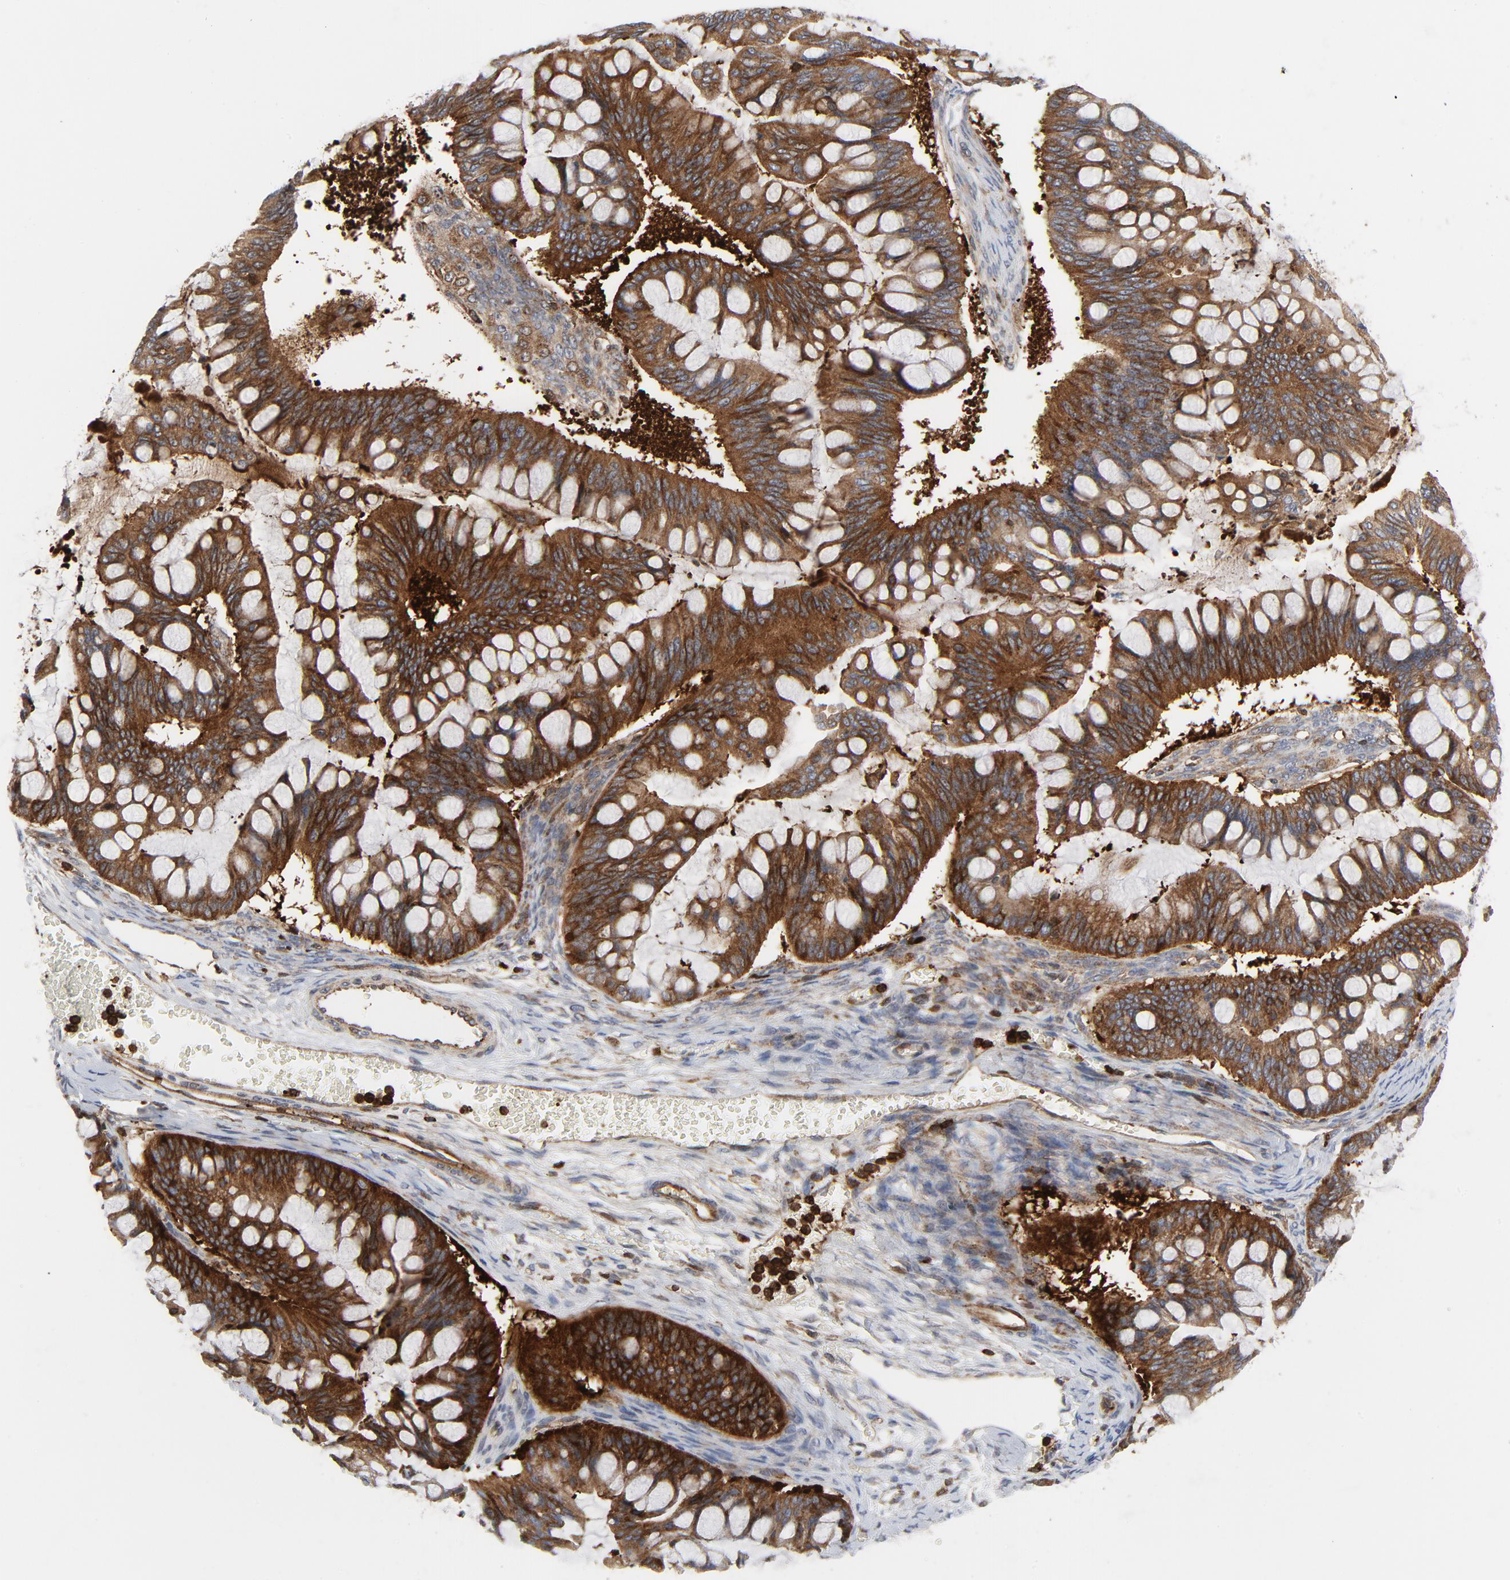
{"staining": {"intensity": "strong", "quantity": ">75%", "location": "cytoplasmic/membranous"}, "tissue": "ovarian cancer", "cell_type": "Tumor cells", "image_type": "cancer", "snomed": [{"axis": "morphology", "description": "Cystadenocarcinoma, mucinous, NOS"}, {"axis": "topography", "description": "Ovary"}], "caption": "Tumor cells exhibit high levels of strong cytoplasmic/membranous expression in approximately >75% of cells in mucinous cystadenocarcinoma (ovarian).", "gene": "YES1", "patient": {"sex": "female", "age": 73}}